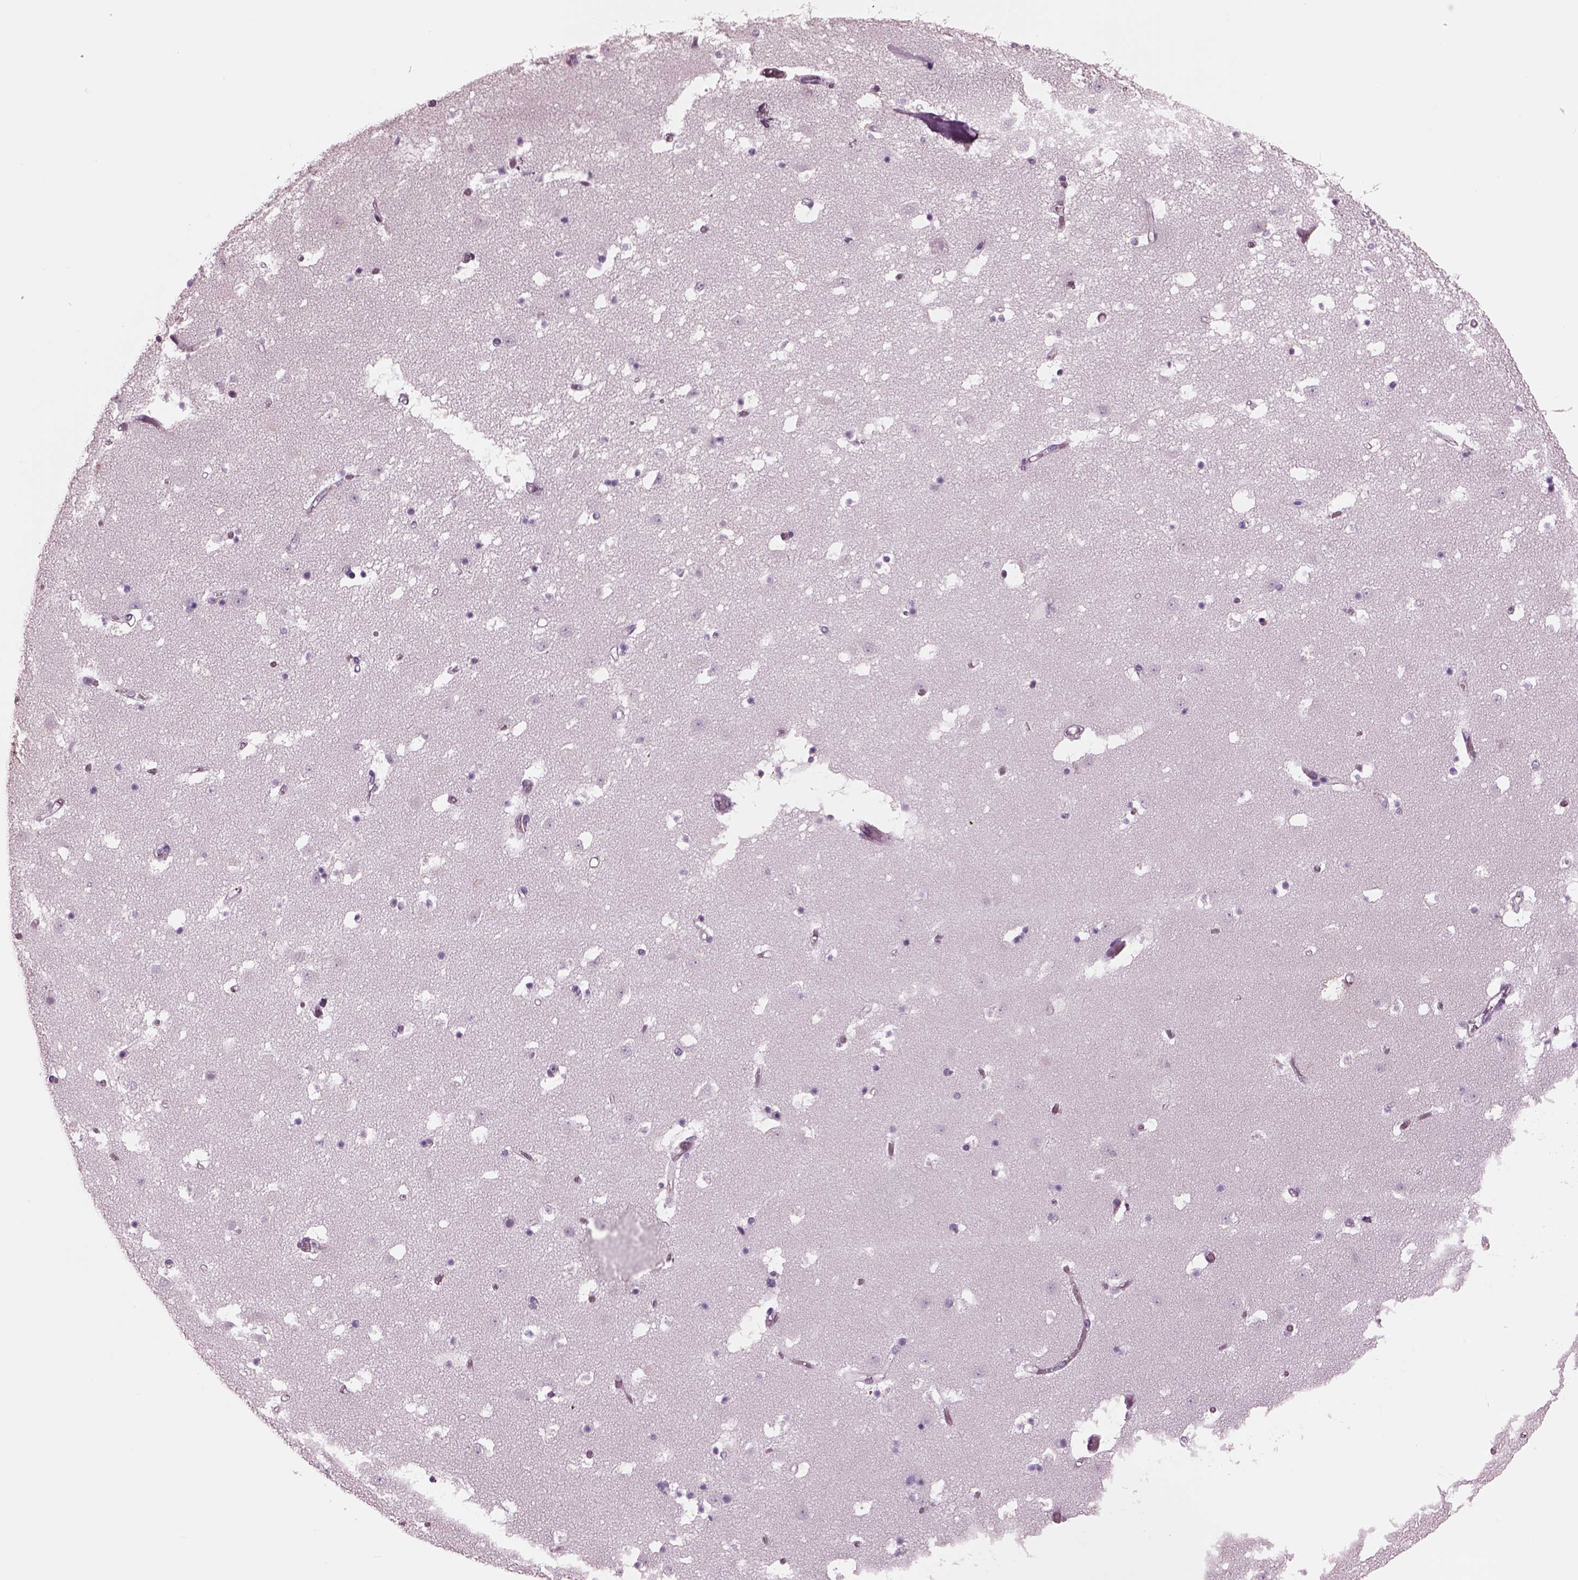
{"staining": {"intensity": "negative", "quantity": "none", "location": "none"}, "tissue": "caudate", "cell_type": "Glial cells", "image_type": "normal", "snomed": [{"axis": "morphology", "description": "Normal tissue, NOS"}, {"axis": "topography", "description": "Lateral ventricle wall"}], "caption": "This is an IHC micrograph of benign caudate. There is no positivity in glial cells.", "gene": "CYLC1", "patient": {"sex": "female", "age": 42}}